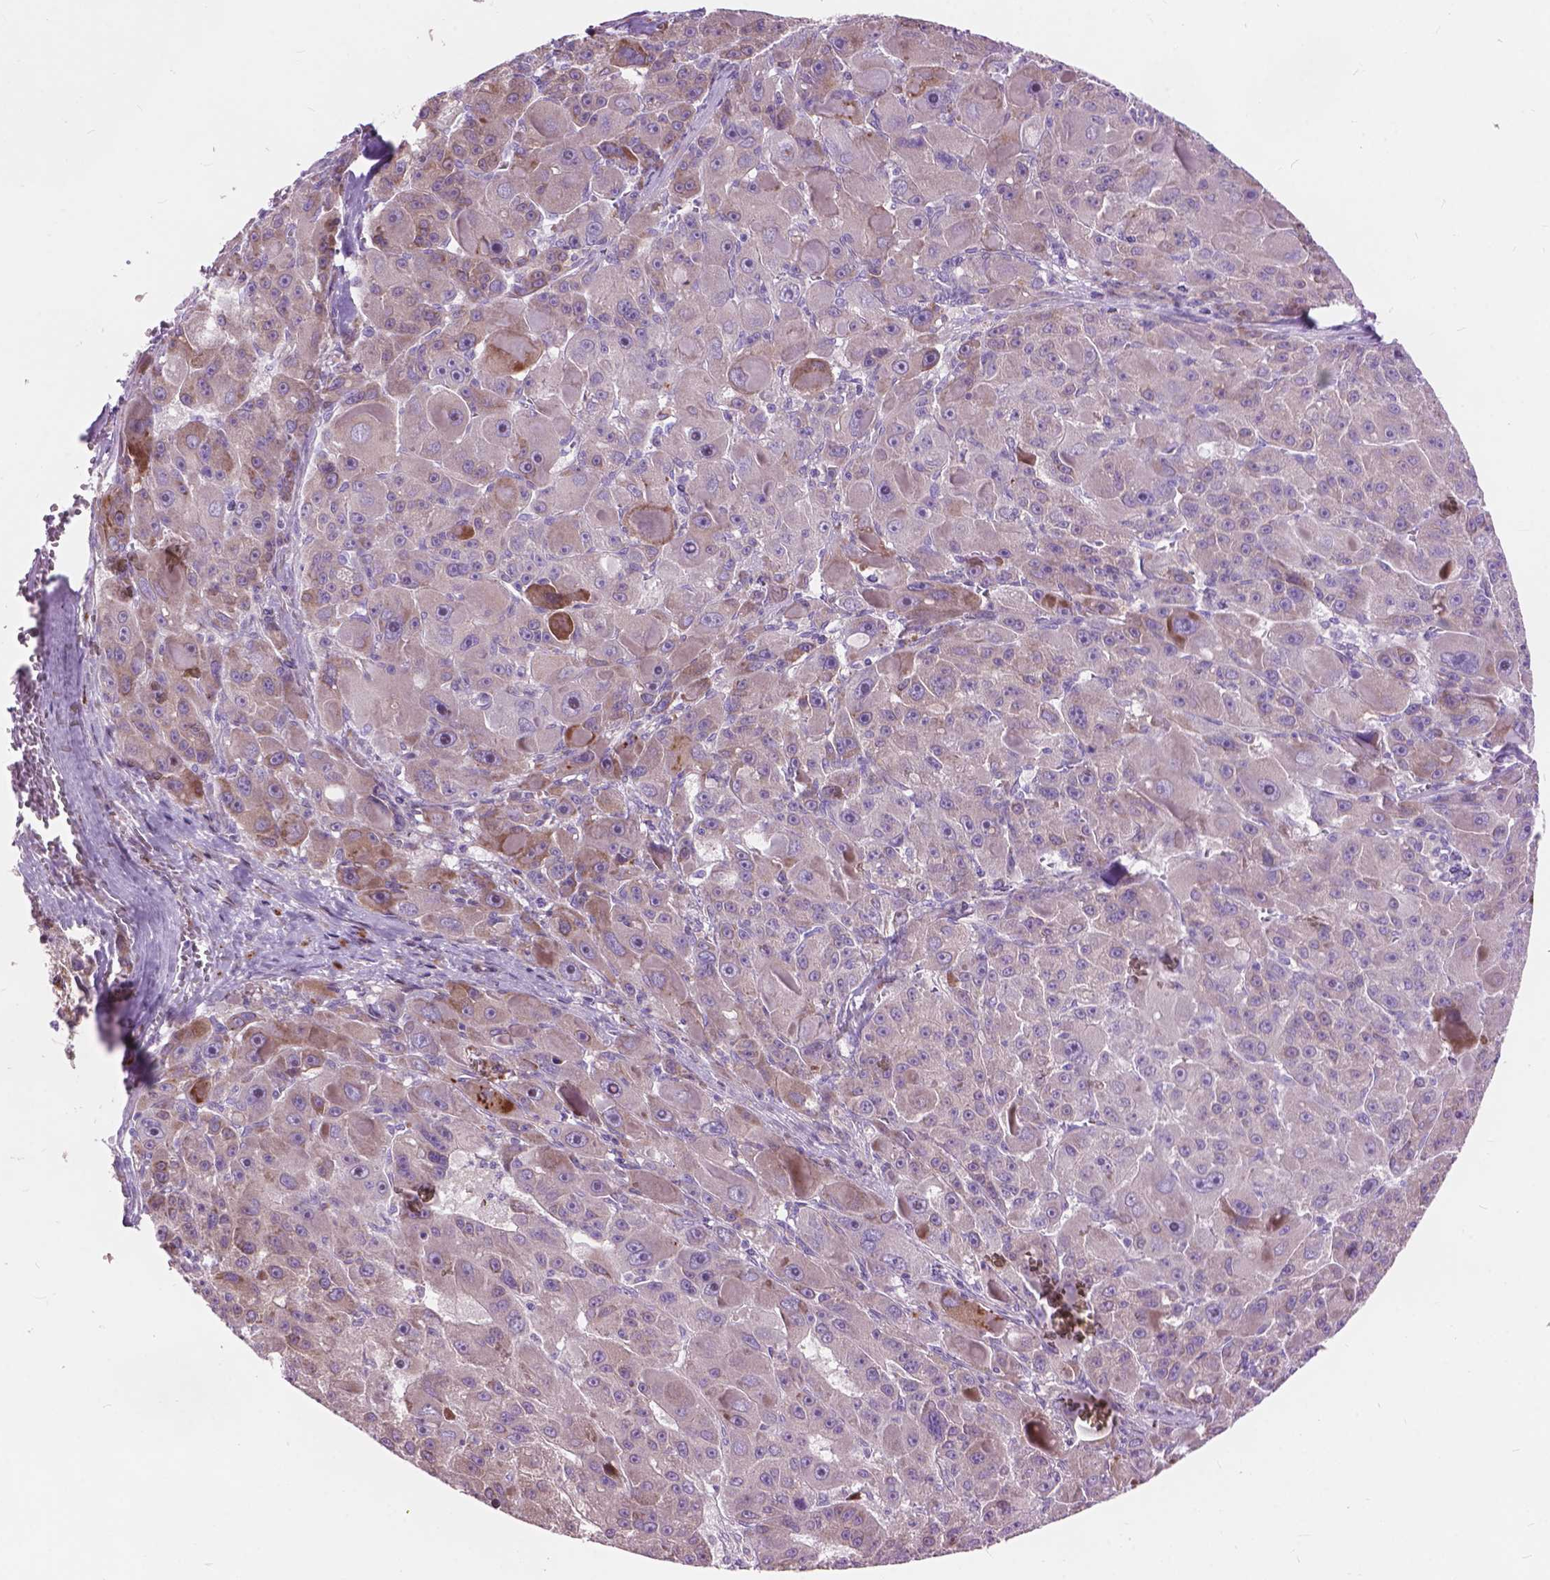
{"staining": {"intensity": "weak", "quantity": "<25%", "location": "cytoplasmic/membranous"}, "tissue": "liver cancer", "cell_type": "Tumor cells", "image_type": "cancer", "snomed": [{"axis": "morphology", "description": "Carcinoma, Hepatocellular, NOS"}, {"axis": "topography", "description": "Liver"}], "caption": "This is an IHC image of human liver cancer (hepatocellular carcinoma). There is no expression in tumor cells.", "gene": "MORN1", "patient": {"sex": "male", "age": 76}}